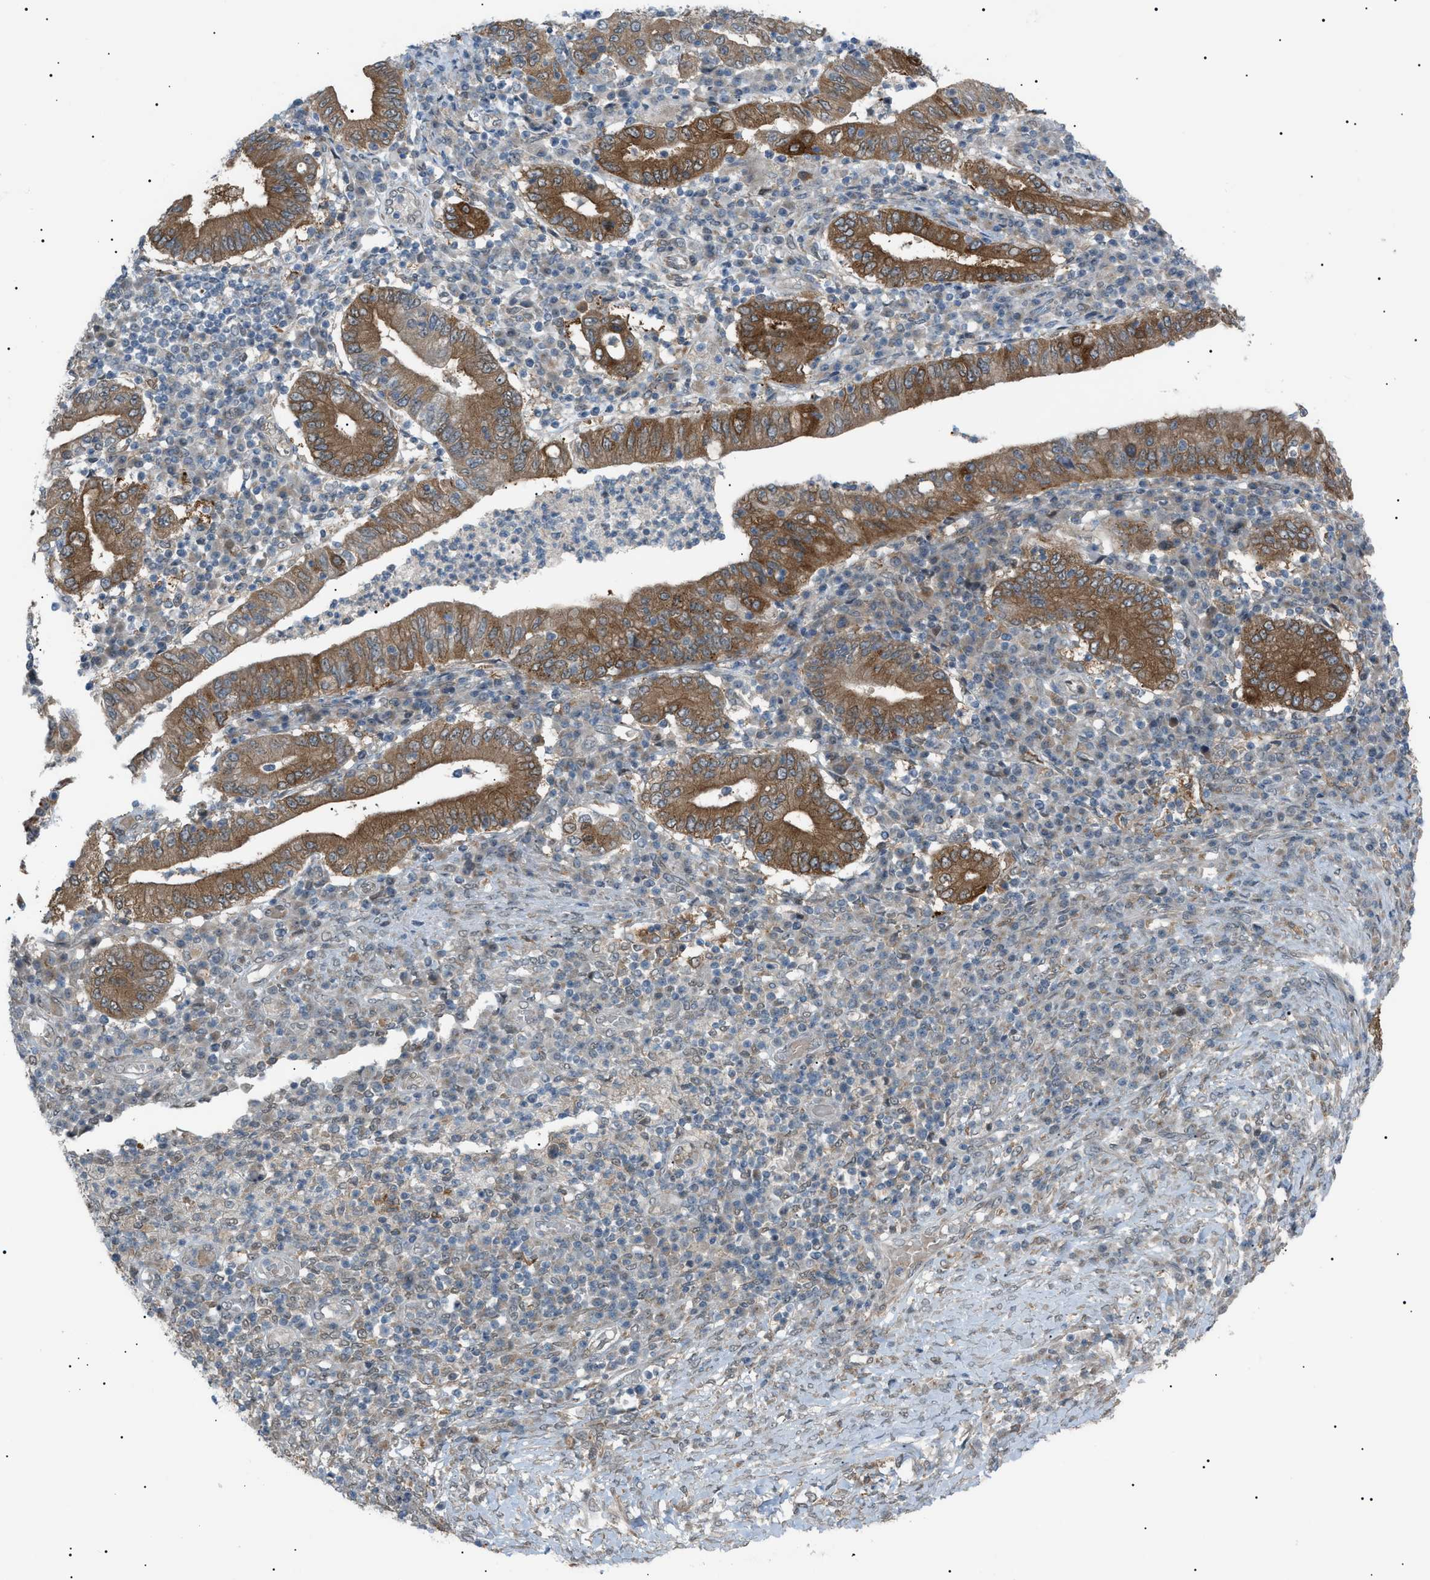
{"staining": {"intensity": "moderate", "quantity": ">75%", "location": "cytoplasmic/membranous"}, "tissue": "stomach cancer", "cell_type": "Tumor cells", "image_type": "cancer", "snomed": [{"axis": "morphology", "description": "Normal tissue, NOS"}, {"axis": "morphology", "description": "Adenocarcinoma, NOS"}, {"axis": "topography", "description": "Esophagus"}, {"axis": "topography", "description": "Stomach, upper"}, {"axis": "topography", "description": "Peripheral nerve tissue"}], "caption": "This photomicrograph shows IHC staining of human adenocarcinoma (stomach), with medium moderate cytoplasmic/membranous positivity in approximately >75% of tumor cells.", "gene": "LPIN2", "patient": {"sex": "male", "age": 62}}